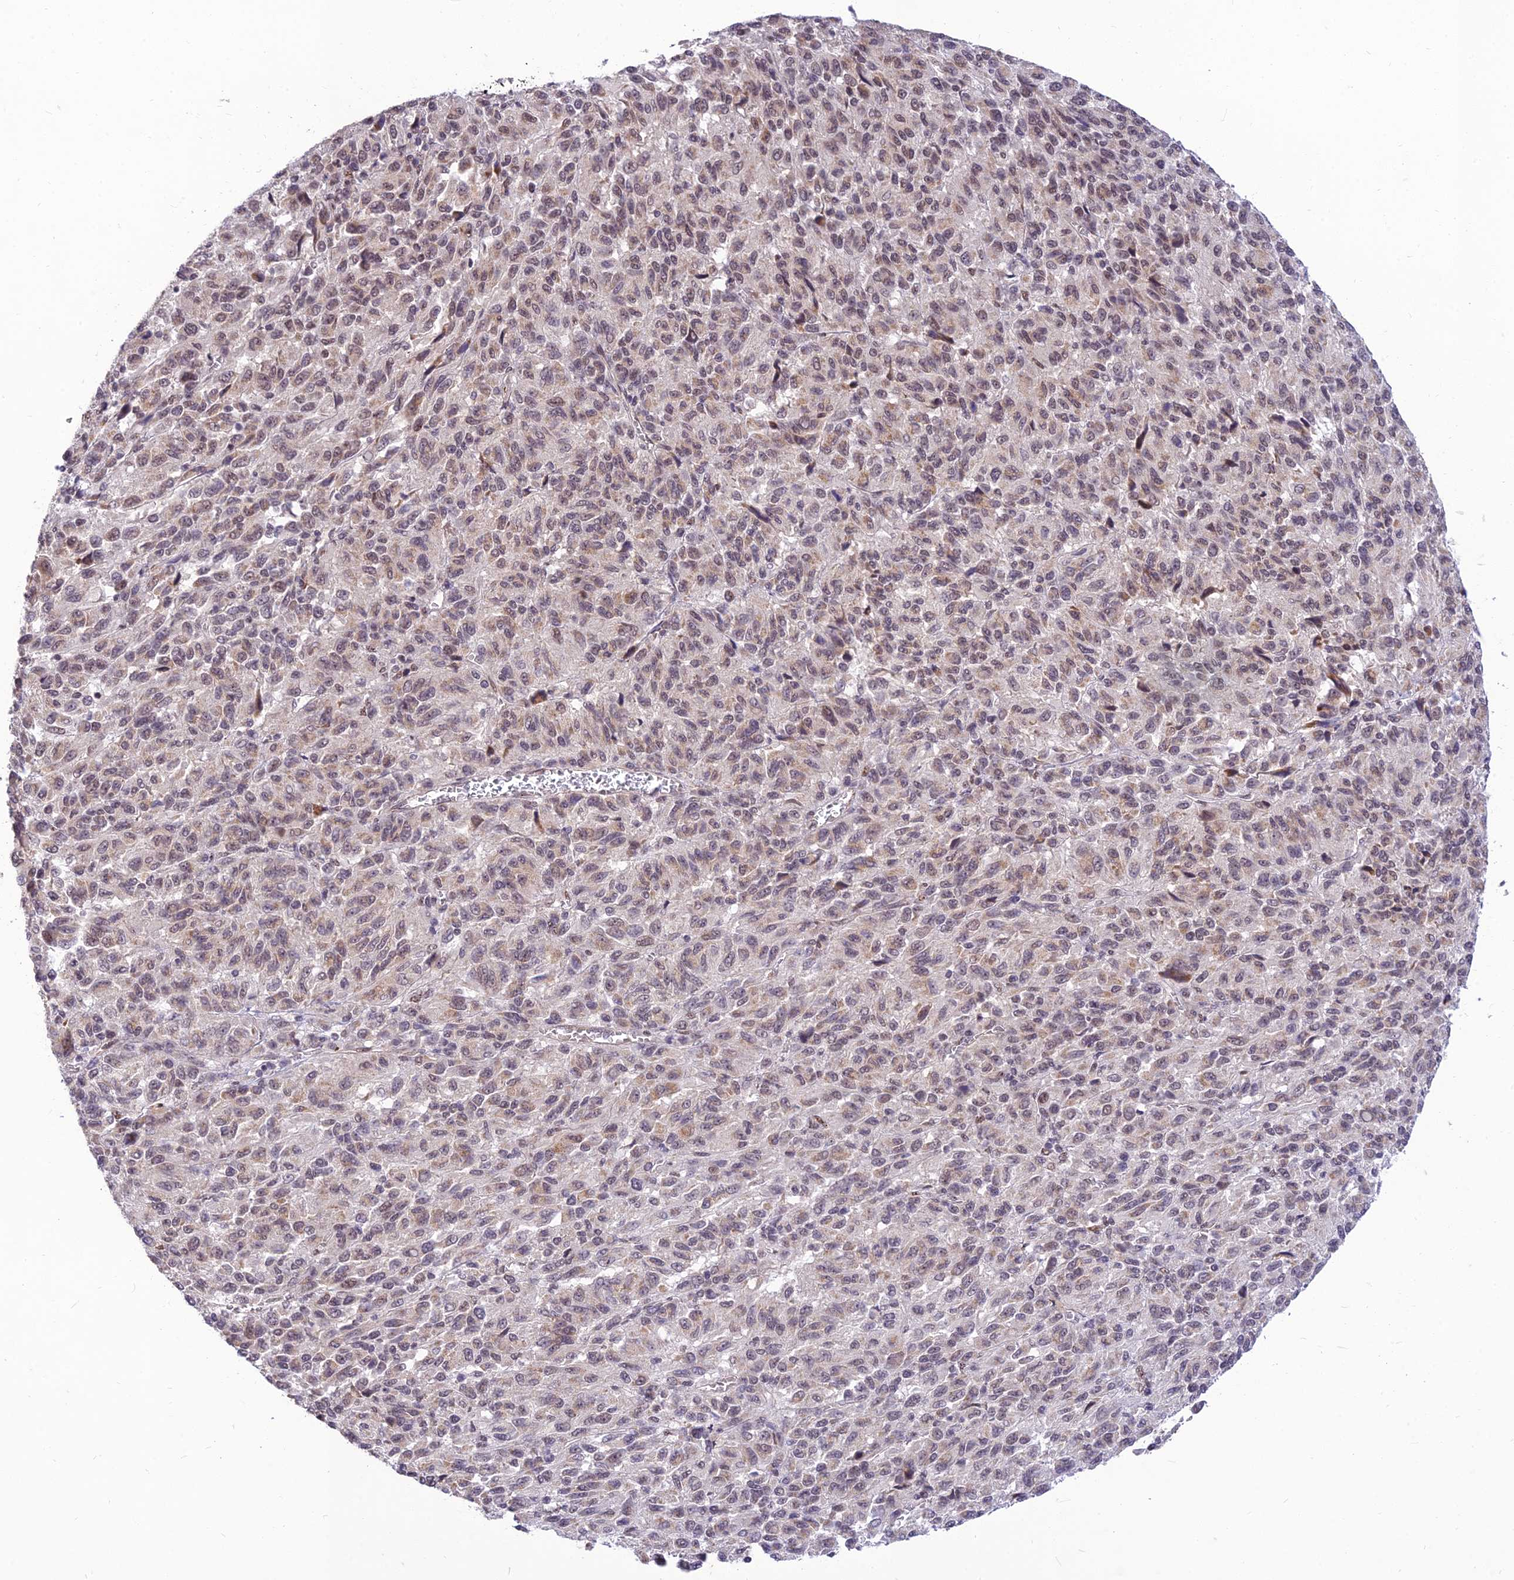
{"staining": {"intensity": "weak", "quantity": "25%-75%", "location": "nuclear"}, "tissue": "melanoma", "cell_type": "Tumor cells", "image_type": "cancer", "snomed": [{"axis": "morphology", "description": "Malignant melanoma, Metastatic site"}, {"axis": "topography", "description": "Lung"}], "caption": "Protein analysis of malignant melanoma (metastatic site) tissue displays weak nuclear positivity in approximately 25%-75% of tumor cells.", "gene": "MICOS13", "patient": {"sex": "male", "age": 64}}